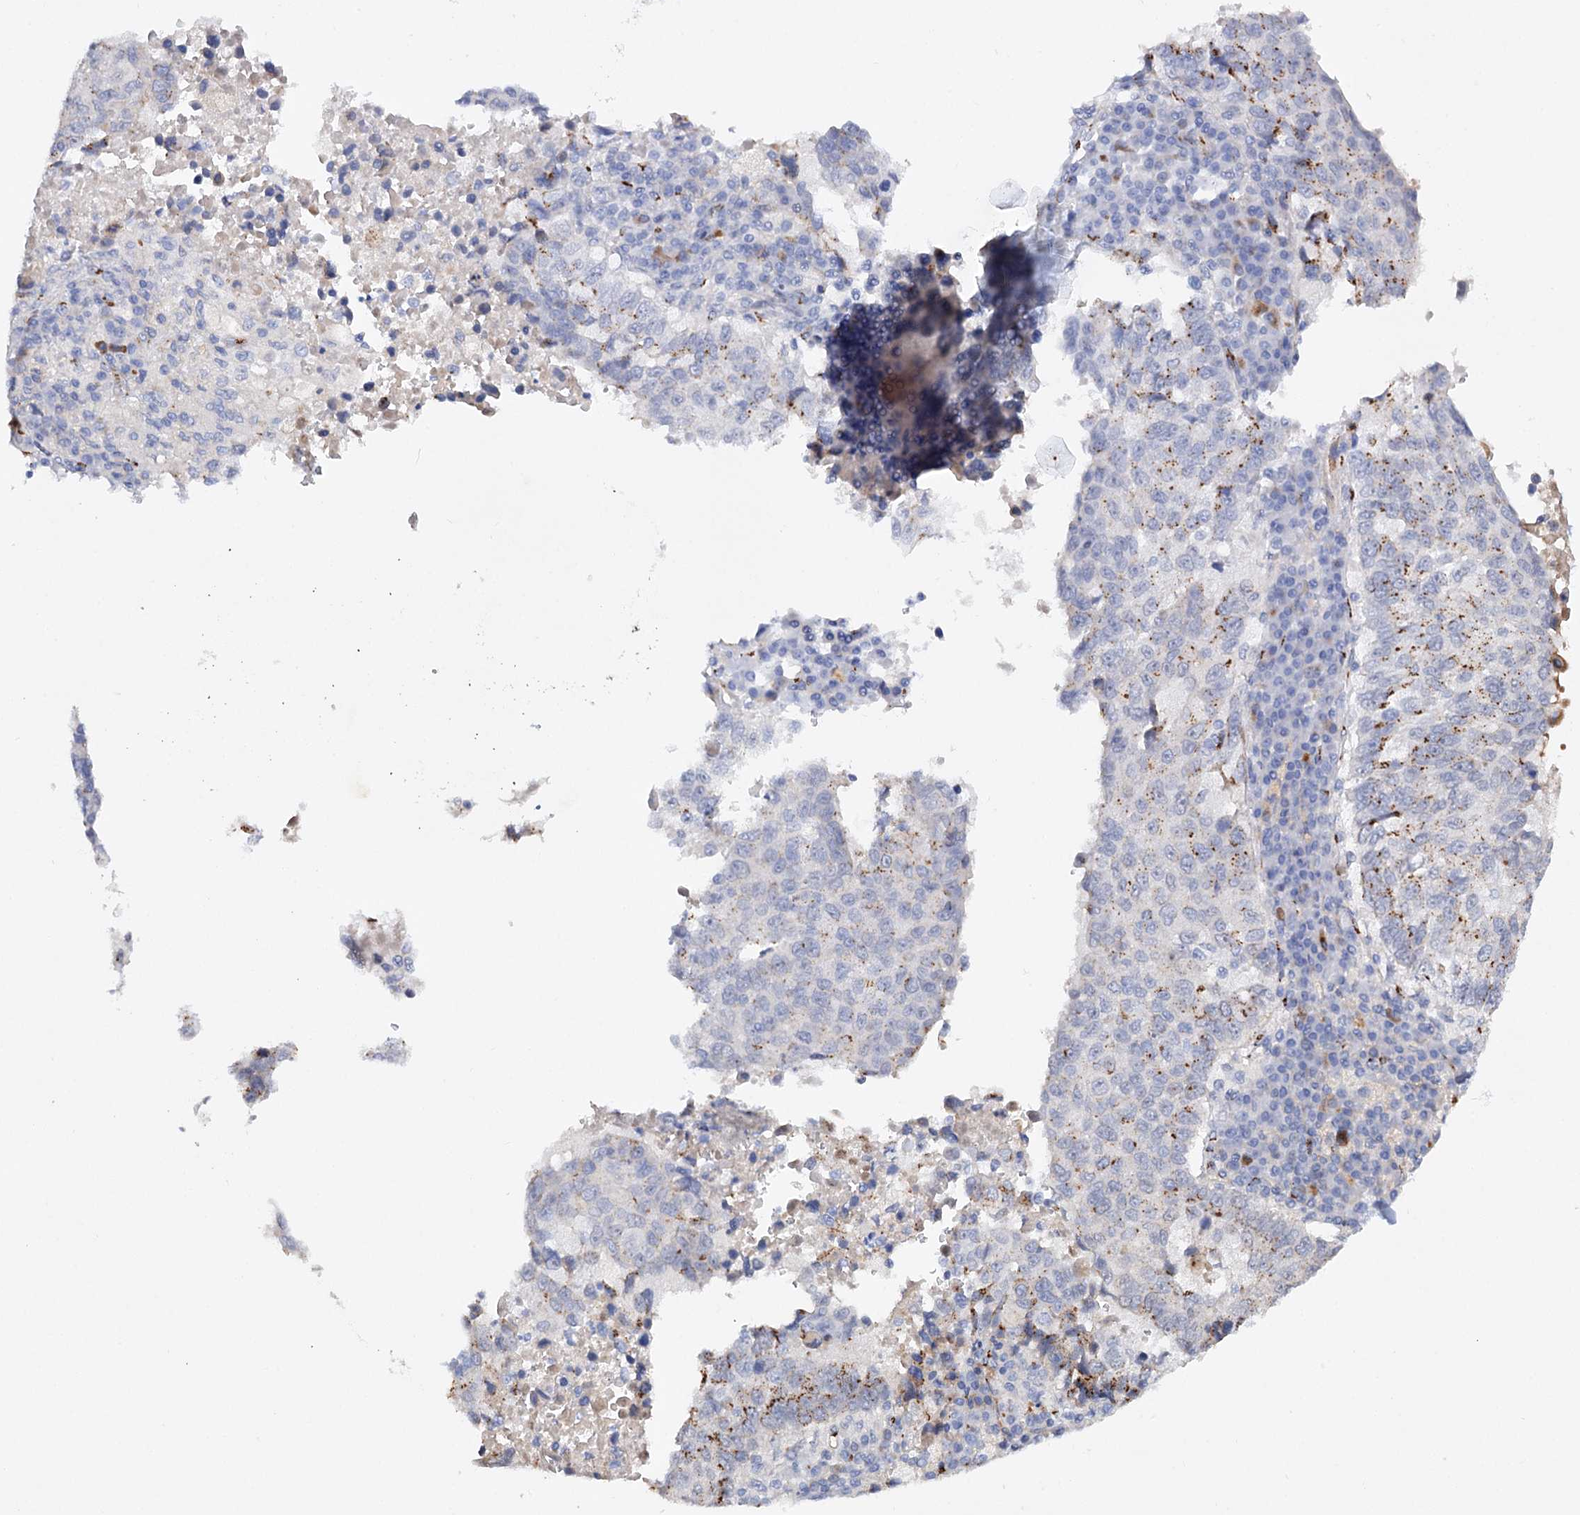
{"staining": {"intensity": "moderate", "quantity": "25%-75%", "location": "cytoplasmic/membranous"}, "tissue": "lung cancer", "cell_type": "Tumor cells", "image_type": "cancer", "snomed": [{"axis": "morphology", "description": "Squamous cell carcinoma, NOS"}, {"axis": "topography", "description": "Lung"}], "caption": "Immunohistochemistry (IHC) staining of lung cancer, which reveals medium levels of moderate cytoplasmic/membranous positivity in approximately 25%-75% of tumor cells indicating moderate cytoplasmic/membranous protein staining. The staining was performed using DAB (3,3'-diaminobenzidine) (brown) for protein detection and nuclei were counterstained in hematoxylin (blue).", "gene": "C11orf96", "patient": {"sex": "male", "age": 73}}